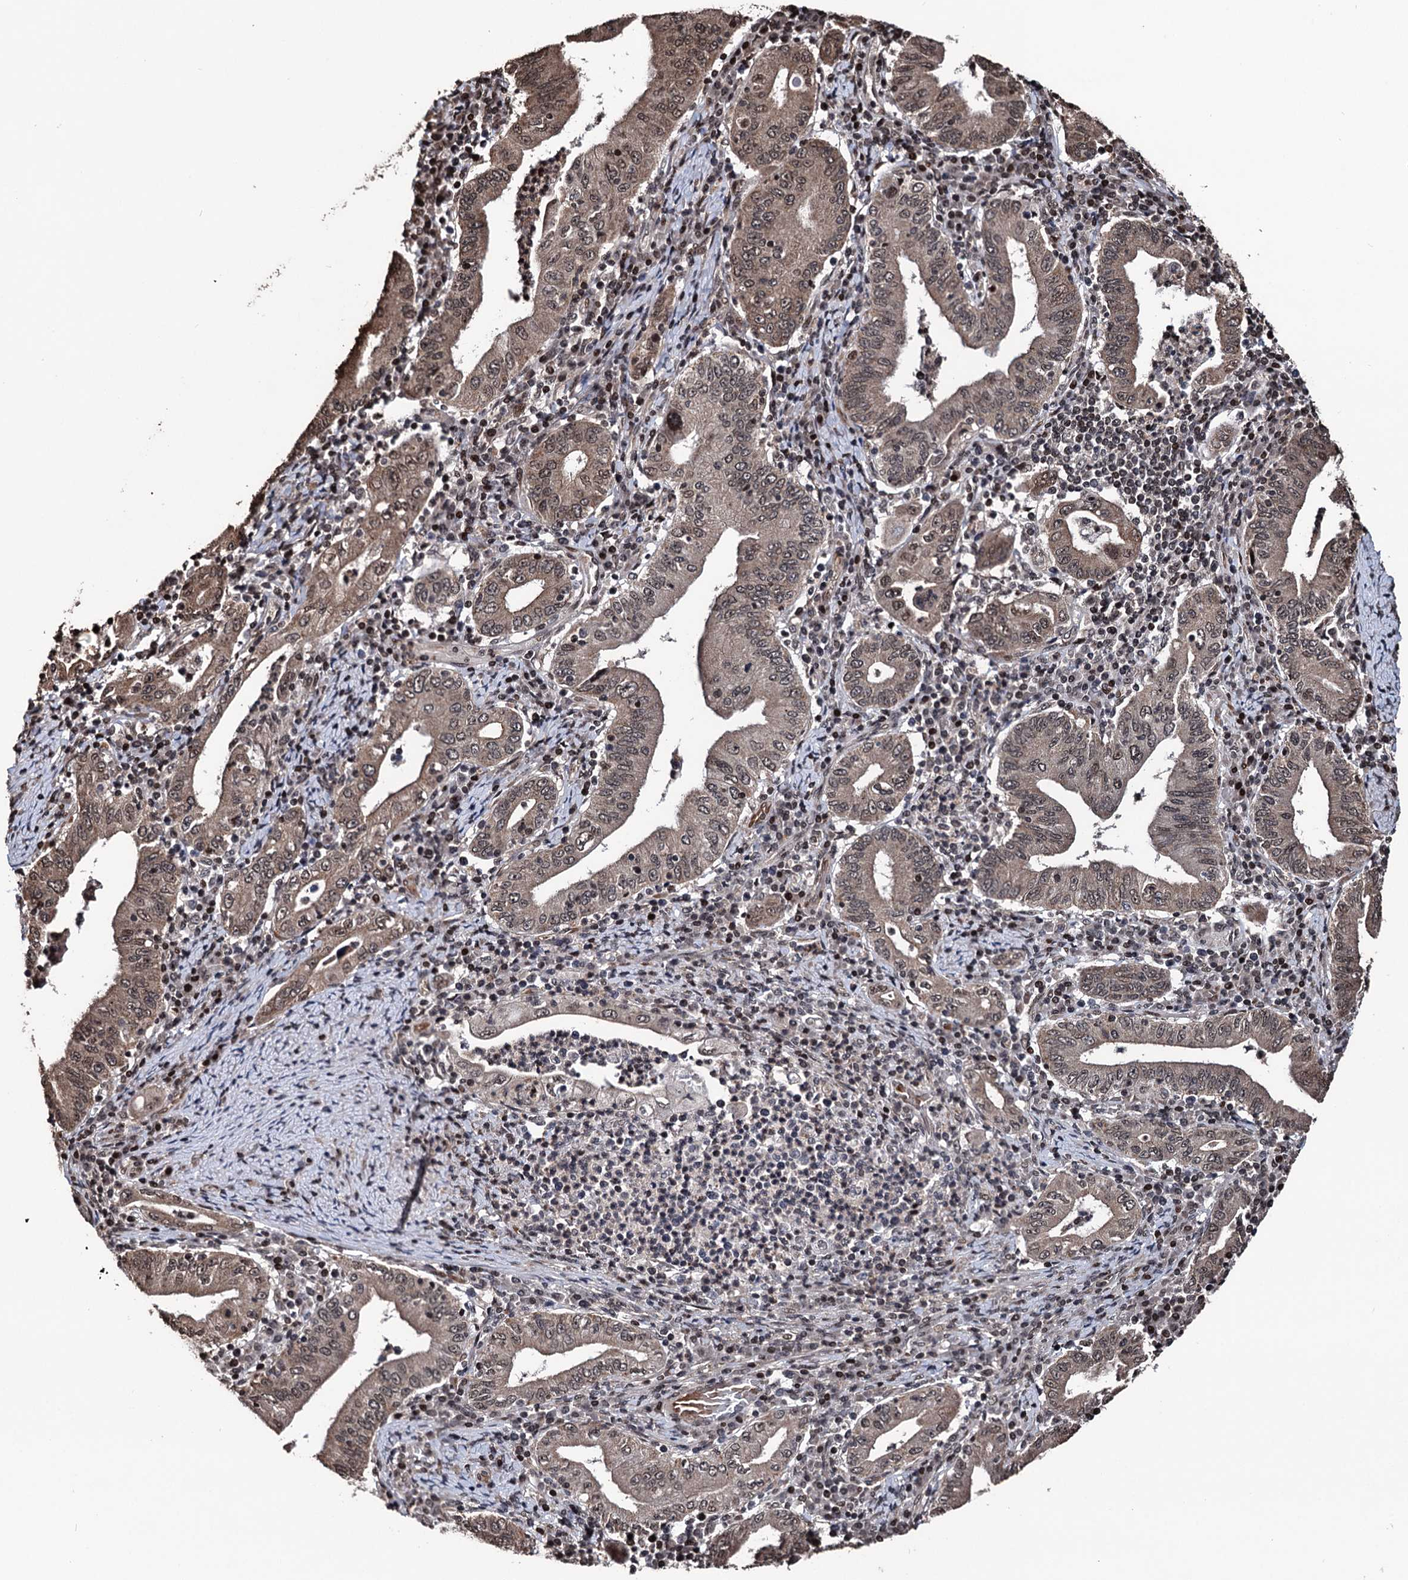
{"staining": {"intensity": "moderate", "quantity": "25%-75%", "location": "cytoplasmic/membranous,nuclear"}, "tissue": "stomach cancer", "cell_type": "Tumor cells", "image_type": "cancer", "snomed": [{"axis": "morphology", "description": "Normal tissue, NOS"}, {"axis": "morphology", "description": "Adenocarcinoma, NOS"}, {"axis": "topography", "description": "Esophagus"}, {"axis": "topography", "description": "Stomach, upper"}, {"axis": "topography", "description": "Peripheral nerve tissue"}], "caption": "Stomach adenocarcinoma was stained to show a protein in brown. There is medium levels of moderate cytoplasmic/membranous and nuclear positivity in about 25%-75% of tumor cells.", "gene": "EYA4", "patient": {"sex": "male", "age": 62}}